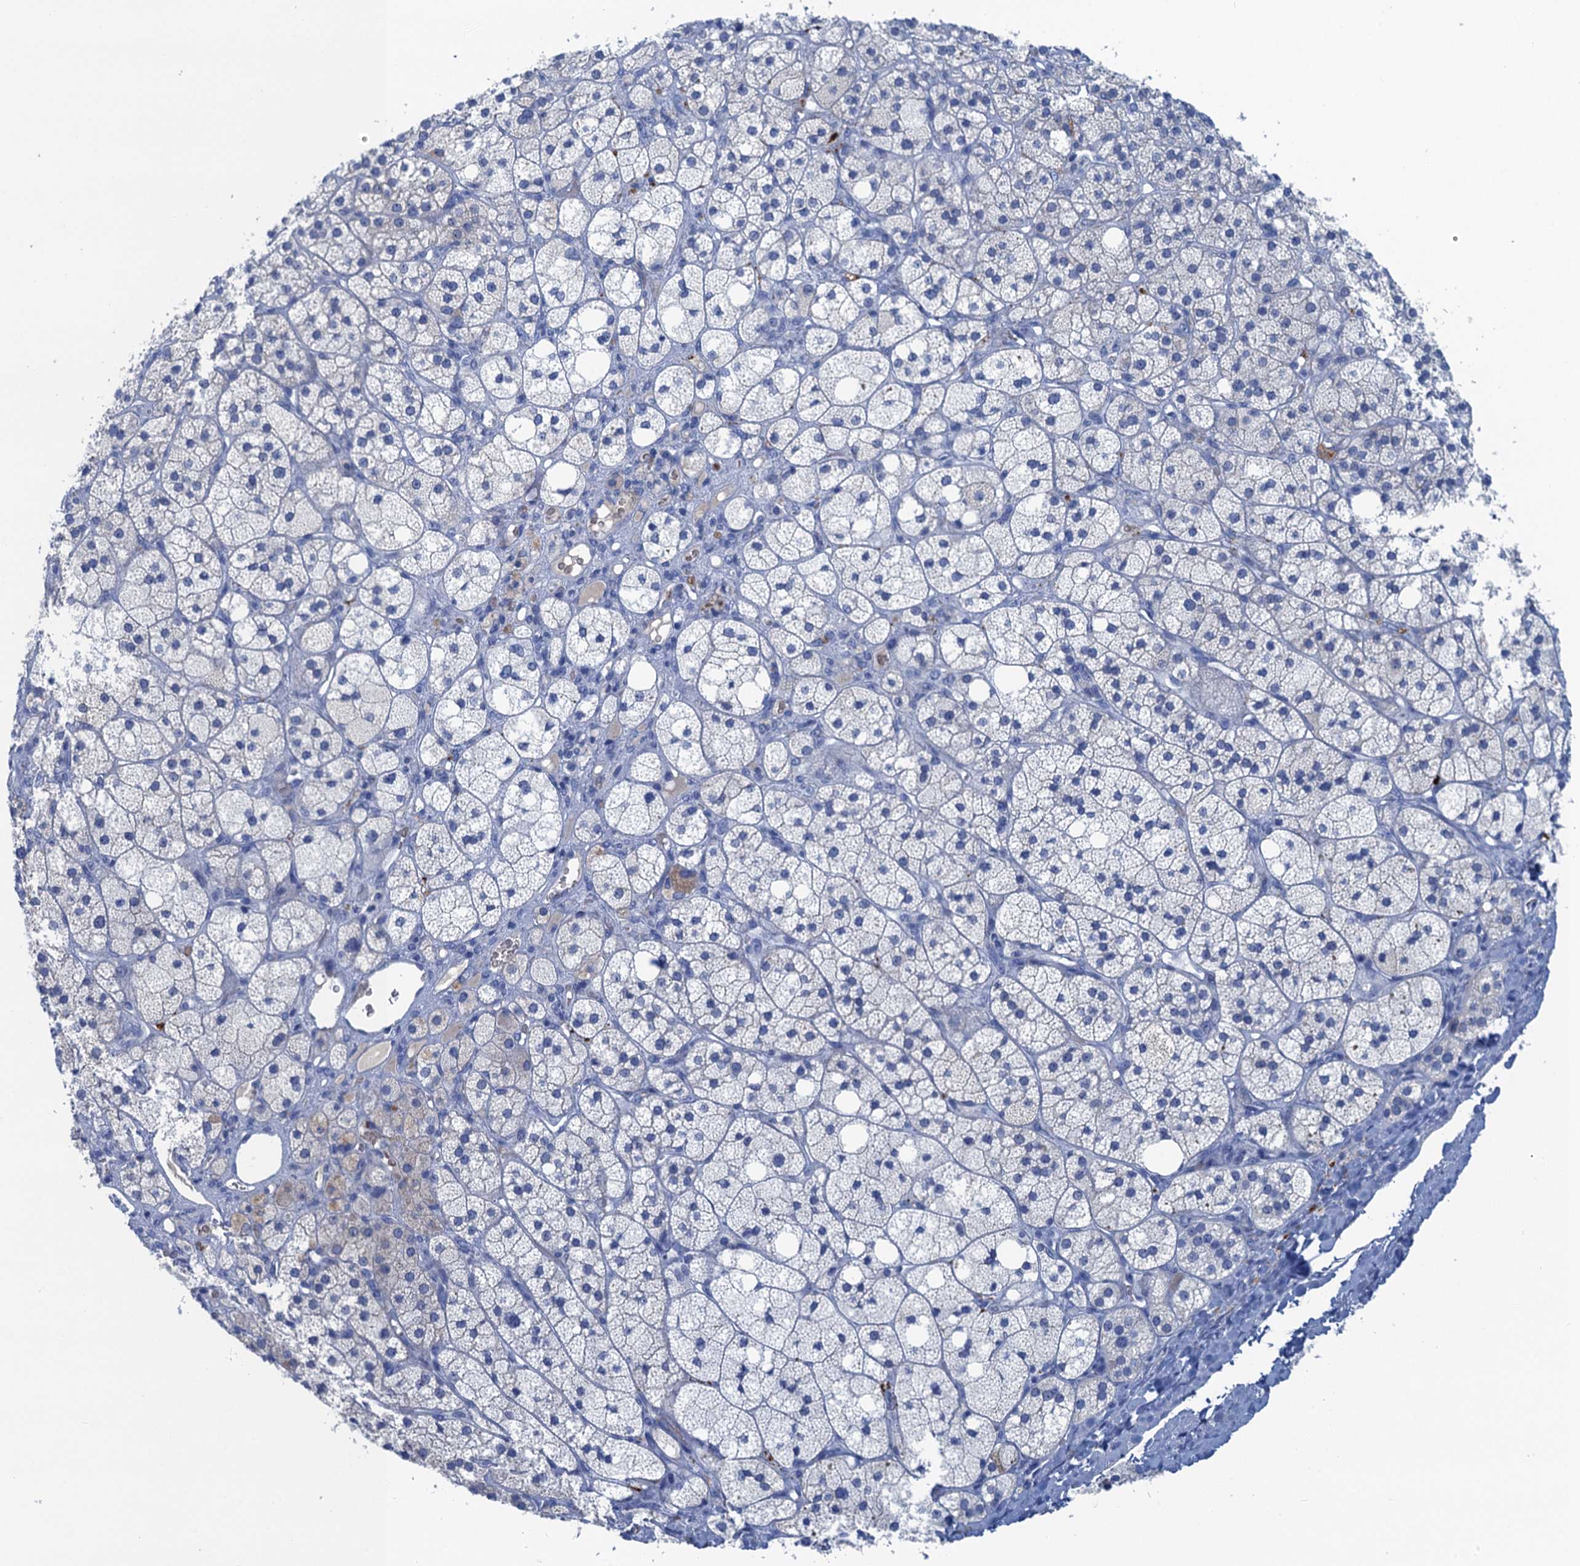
{"staining": {"intensity": "negative", "quantity": "none", "location": "none"}, "tissue": "adrenal gland", "cell_type": "Glandular cells", "image_type": "normal", "snomed": [{"axis": "morphology", "description": "Normal tissue, NOS"}, {"axis": "topography", "description": "Adrenal gland"}], "caption": "Benign adrenal gland was stained to show a protein in brown. There is no significant positivity in glandular cells. (Immunohistochemistry (ihc), brightfield microscopy, high magnification).", "gene": "MYADML2", "patient": {"sex": "male", "age": 61}}